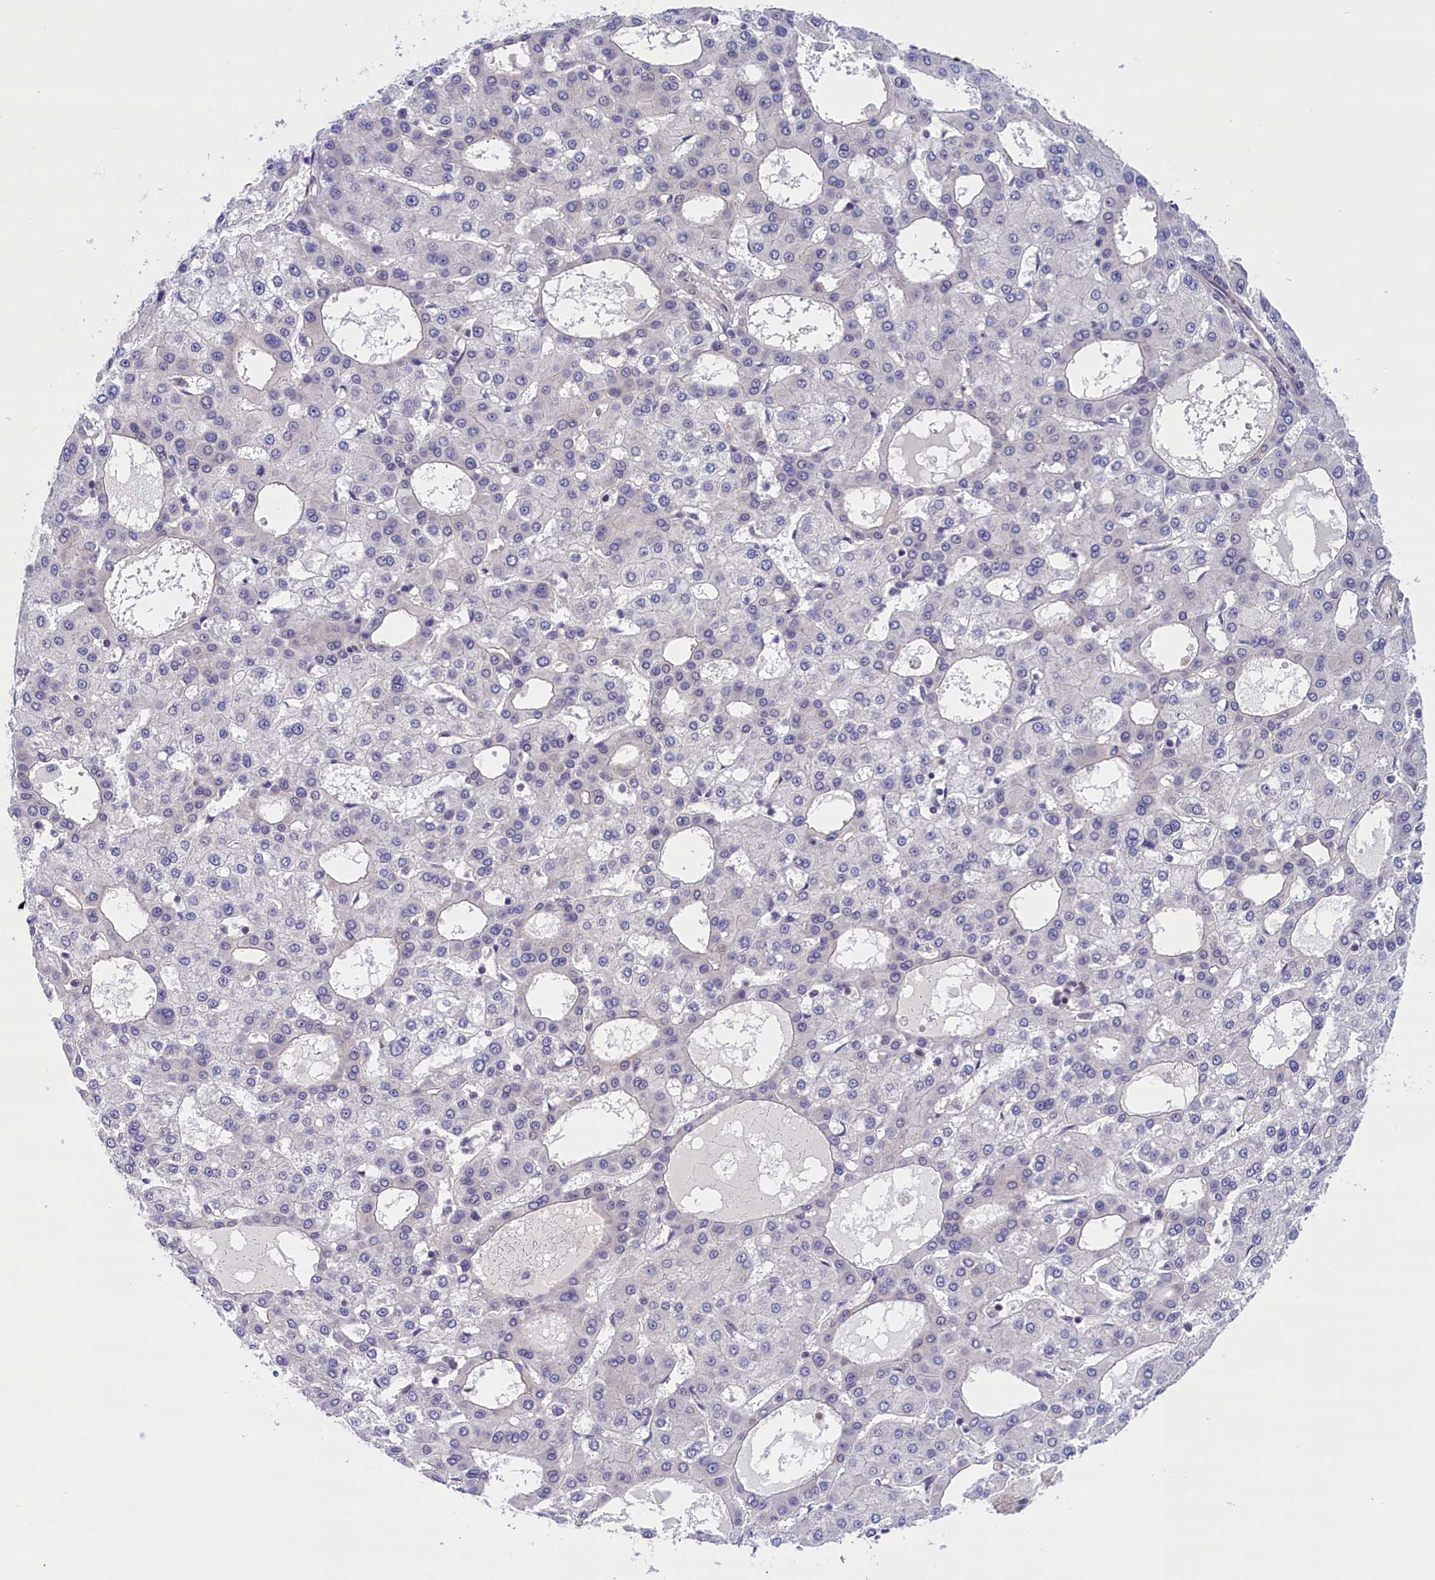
{"staining": {"intensity": "negative", "quantity": "none", "location": "none"}, "tissue": "liver cancer", "cell_type": "Tumor cells", "image_type": "cancer", "snomed": [{"axis": "morphology", "description": "Carcinoma, Hepatocellular, NOS"}, {"axis": "topography", "description": "Liver"}], "caption": "The image exhibits no significant positivity in tumor cells of liver cancer.", "gene": "TBCB", "patient": {"sex": "male", "age": 47}}